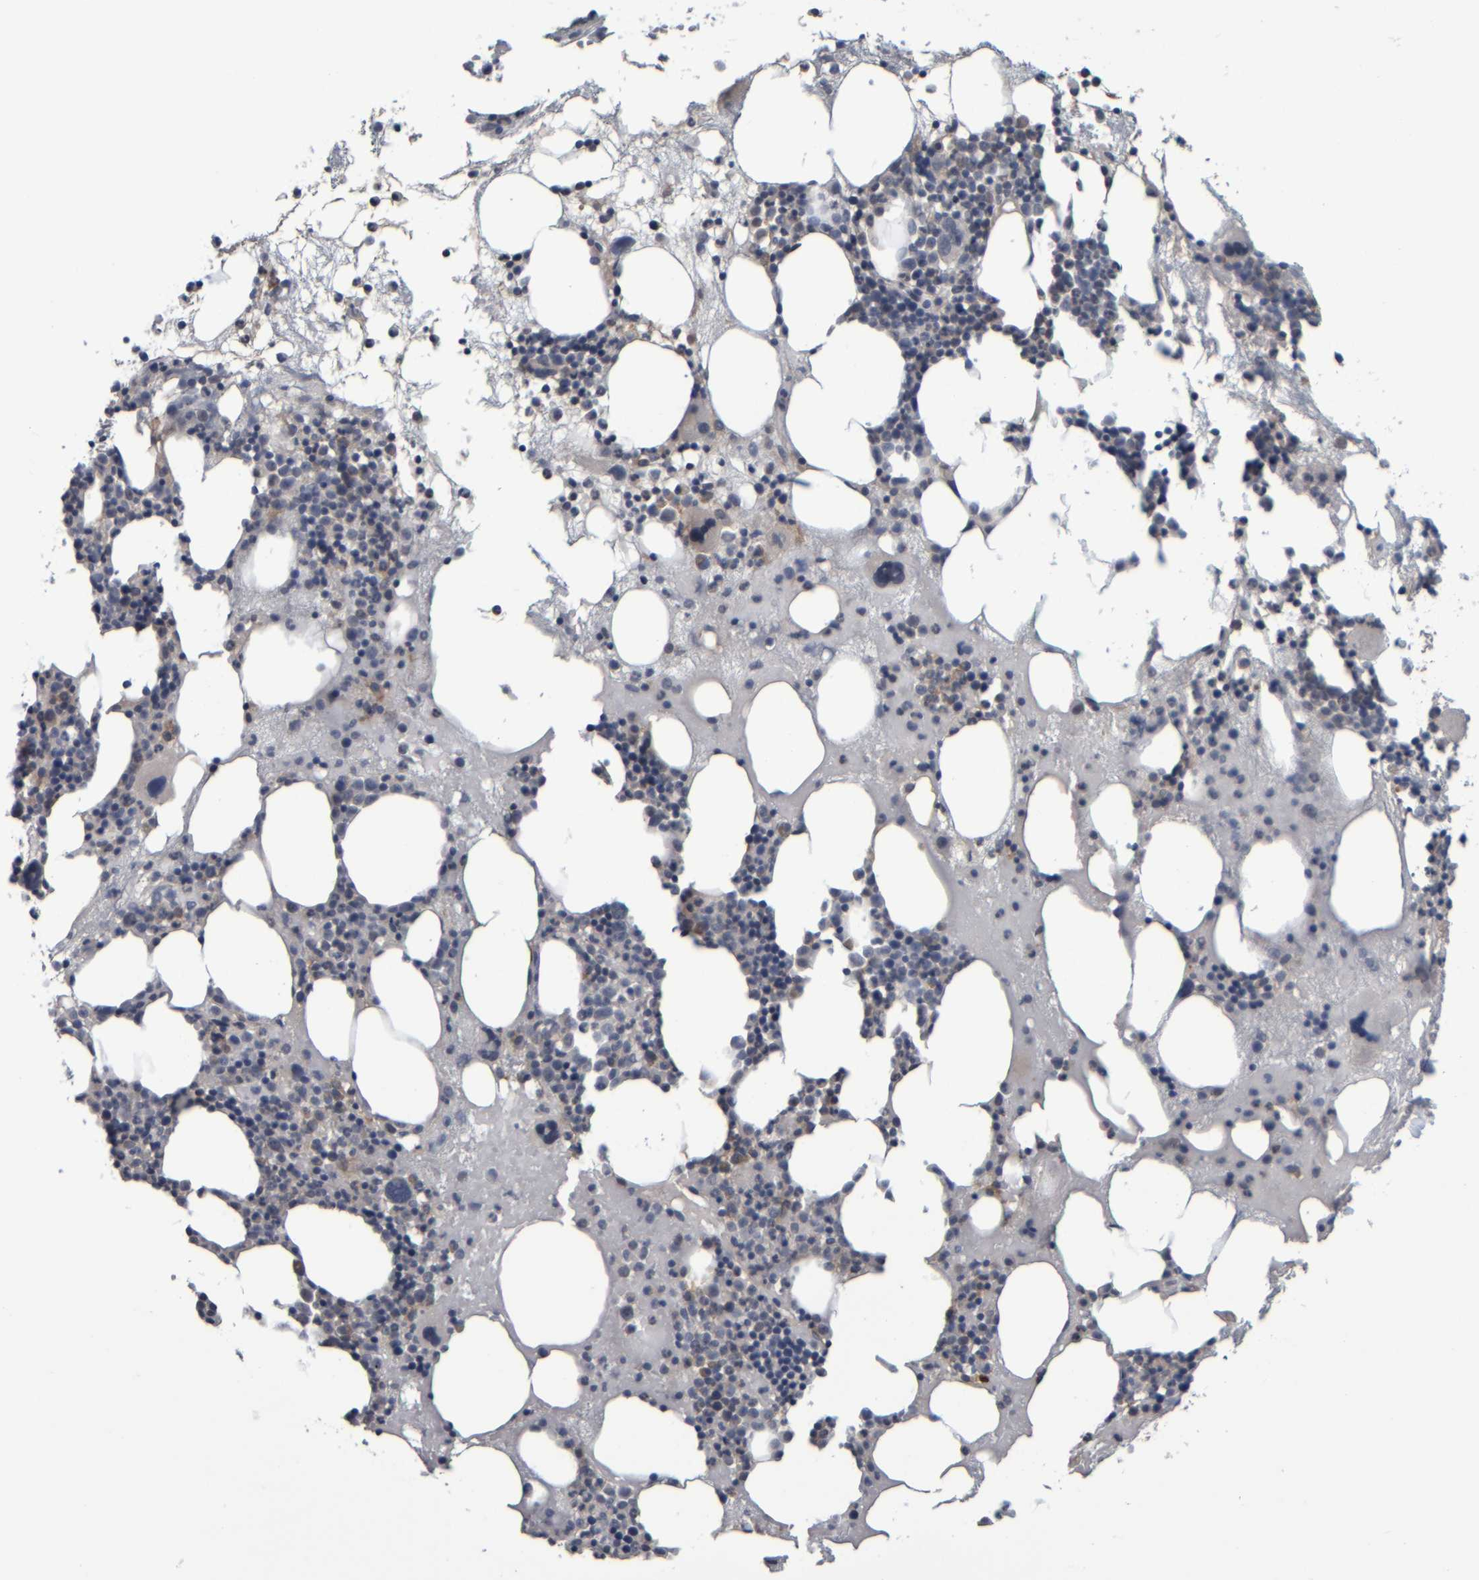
{"staining": {"intensity": "weak", "quantity": "<25%", "location": "cytoplasmic/membranous"}, "tissue": "bone marrow", "cell_type": "Hematopoietic cells", "image_type": "normal", "snomed": [{"axis": "morphology", "description": "Normal tissue, NOS"}, {"axis": "morphology", "description": "Inflammation, NOS"}, {"axis": "topography", "description": "Bone marrow"}], "caption": "Immunohistochemical staining of benign human bone marrow reveals no significant staining in hematopoietic cells.", "gene": "COL14A1", "patient": {"sex": "female", "age": 81}}